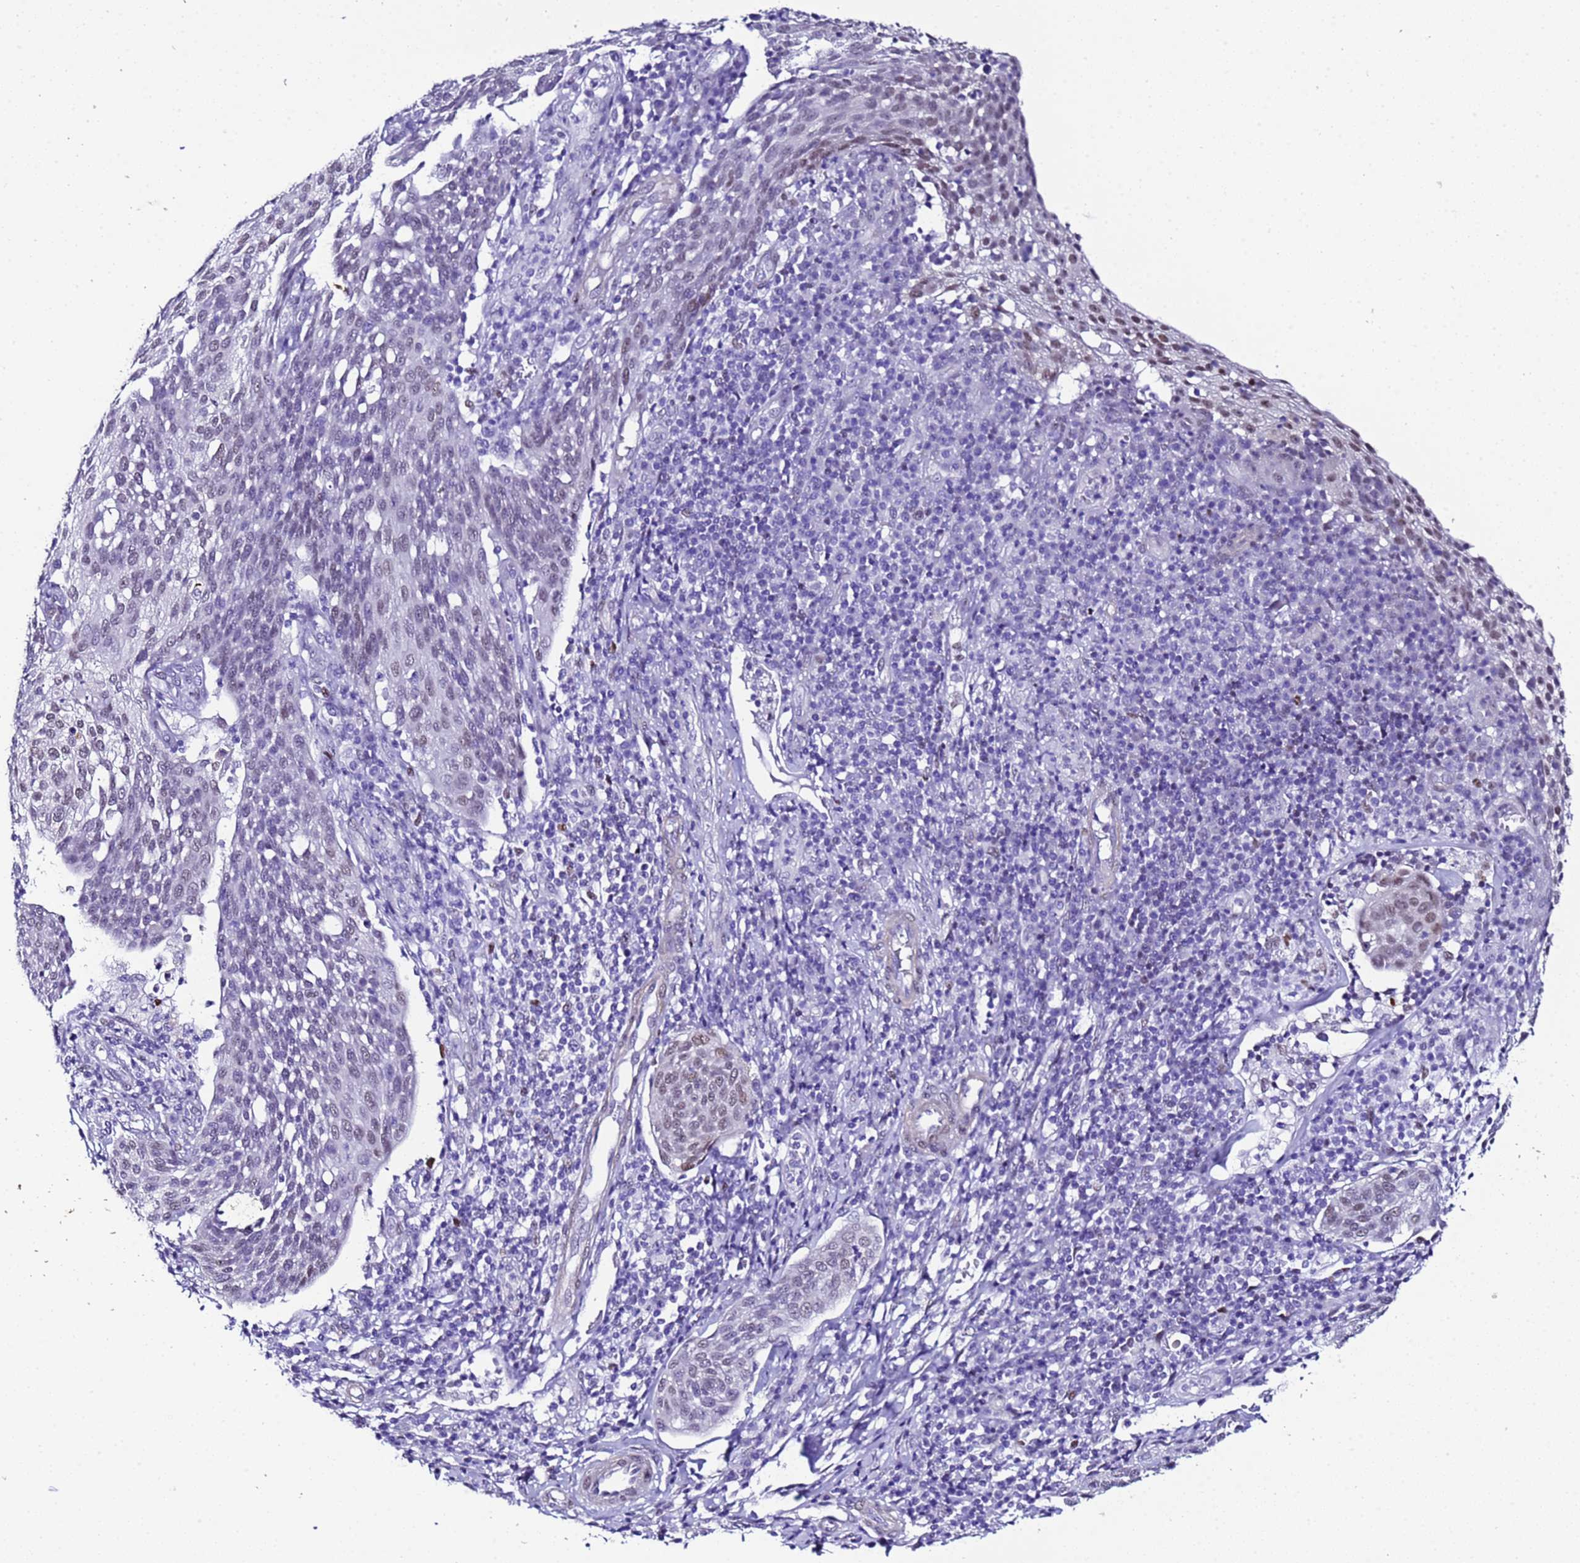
{"staining": {"intensity": "negative", "quantity": "none", "location": "none"}, "tissue": "cervical cancer", "cell_type": "Tumor cells", "image_type": "cancer", "snomed": [{"axis": "morphology", "description": "Squamous cell carcinoma, NOS"}, {"axis": "topography", "description": "Cervix"}], "caption": "Immunohistochemical staining of human cervical squamous cell carcinoma shows no significant staining in tumor cells.", "gene": "BCL7A", "patient": {"sex": "female", "age": 34}}